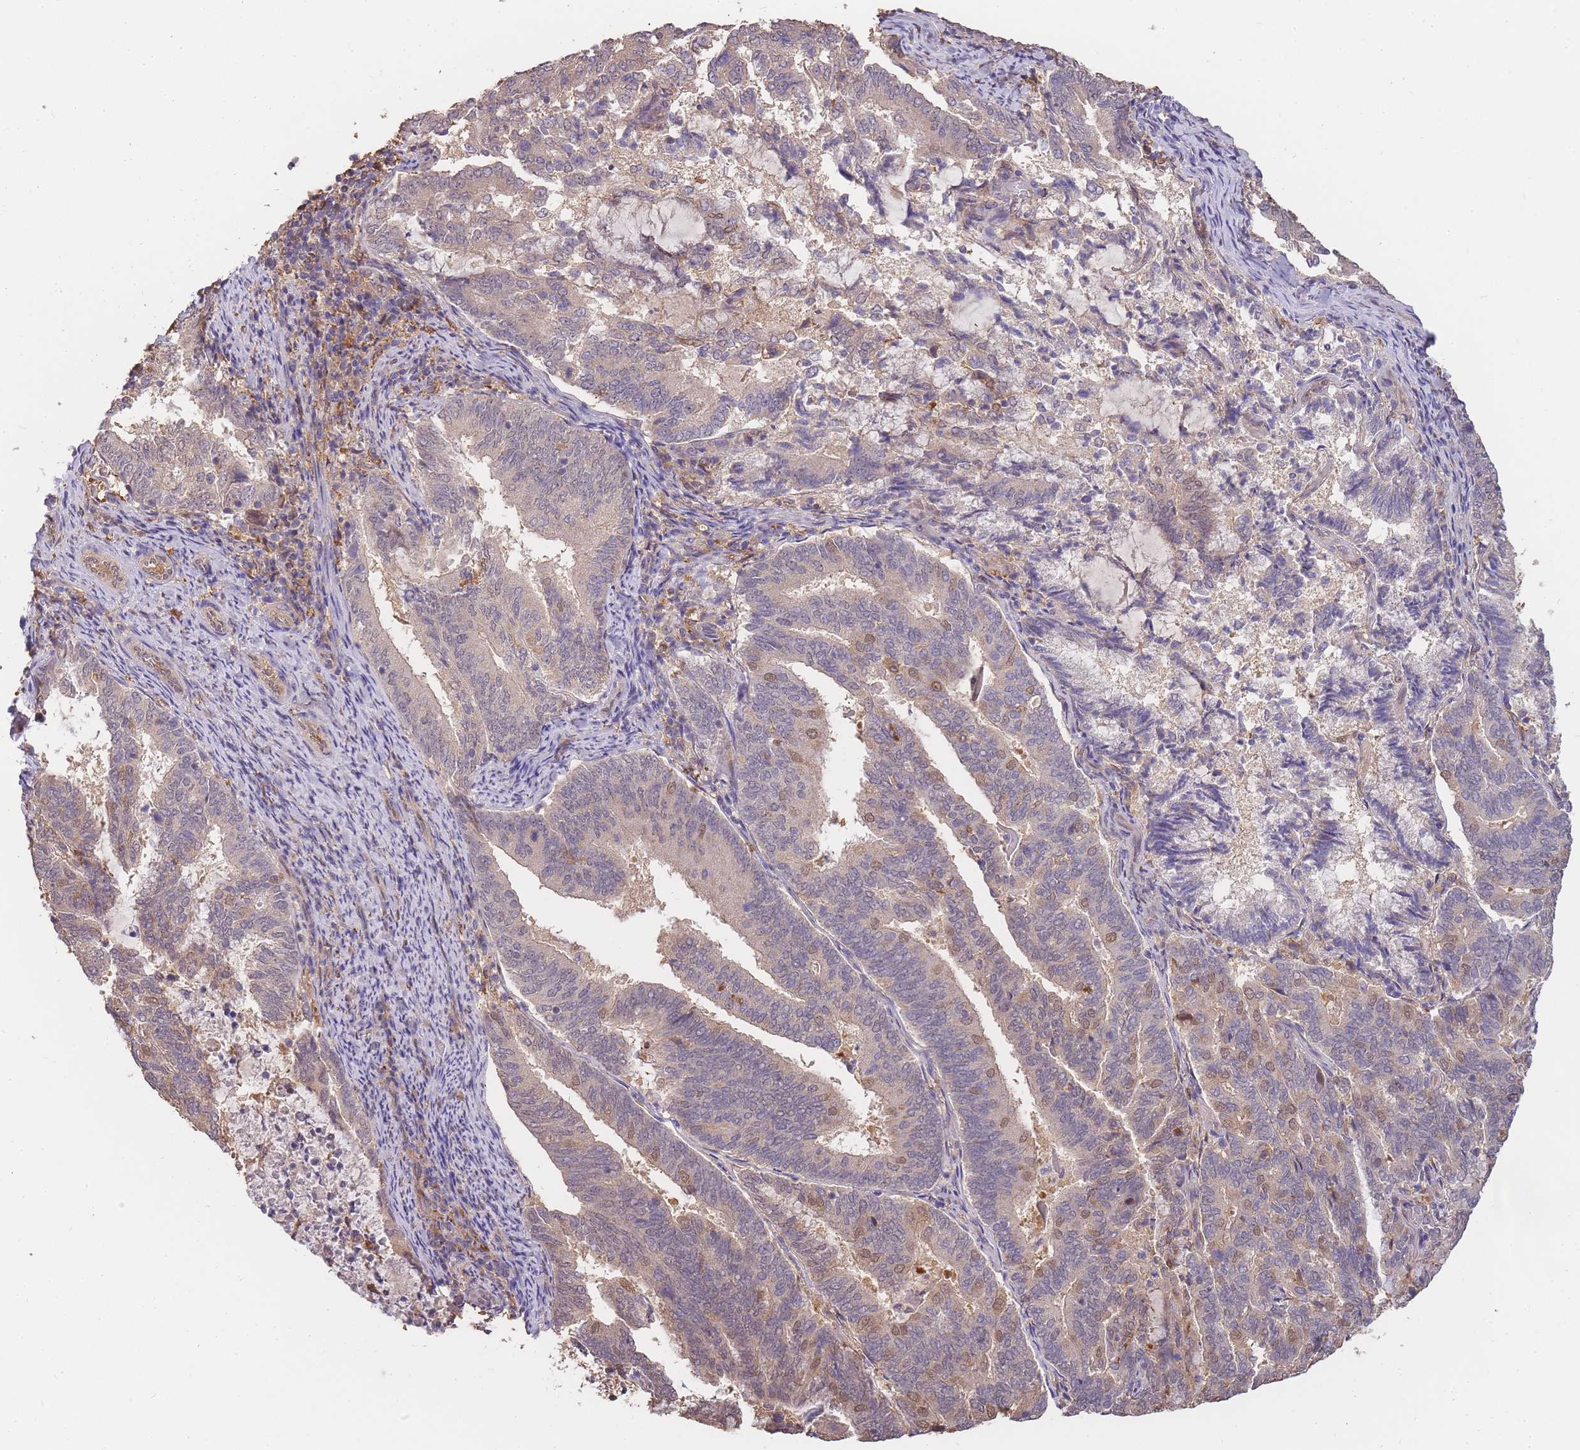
{"staining": {"intensity": "moderate", "quantity": "<25%", "location": "nuclear"}, "tissue": "endometrial cancer", "cell_type": "Tumor cells", "image_type": "cancer", "snomed": [{"axis": "morphology", "description": "Adenocarcinoma, NOS"}, {"axis": "topography", "description": "Endometrium"}], "caption": "Immunohistochemical staining of endometrial adenocarcinoma demonstrates low levels of moderate nuclear positivity in about <25% of tumor cells. The staining was performed using DAB (3,3'-diaminobenzidine), with brown indicating positive protein expression. Nuclei are stained blue with hematoxylin.", "gene": "CDKN2AIPNL", "patient": {"sex": "female", "age": 80}}